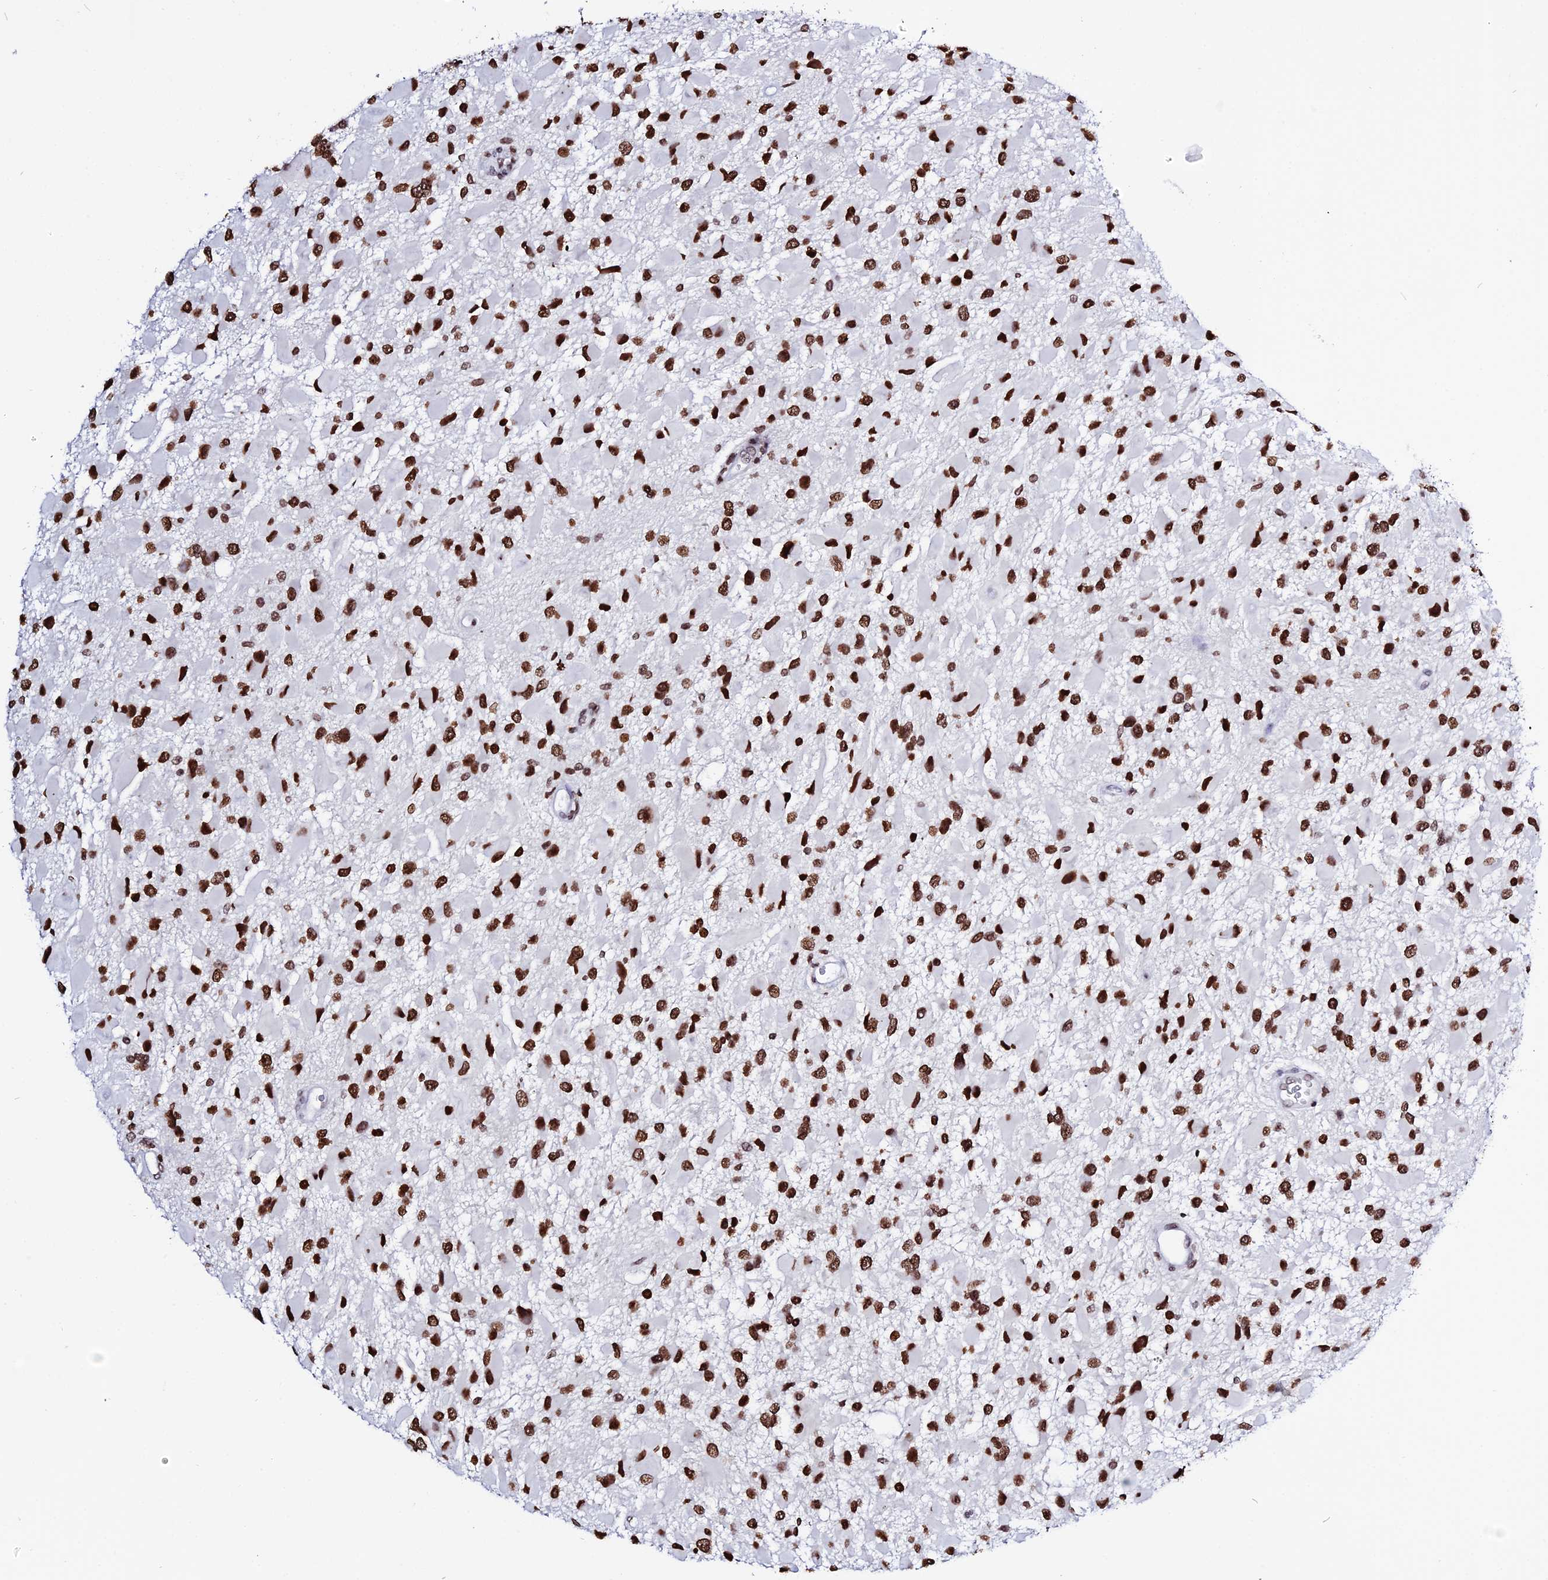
{"staining": {"intensity": "strong", "quantity": ">75%", "location": "nuclear"}, "tissue": "glioma", "cell_type": "Tumor cells", "image_type": "cancer", "snomed": [{"axis": "morphology", "description": "Glioma, malignant, High grade"}, {"axis": "topography", "description": "Brain"}], "caption": "A micrograph of human glioma stained for a protein displays strong nuclear brown staining in tumor cells. Nuclei are stained in blue.", "gene": "MACROH2A2", "patient": {"sex": "male", "age": 53}}